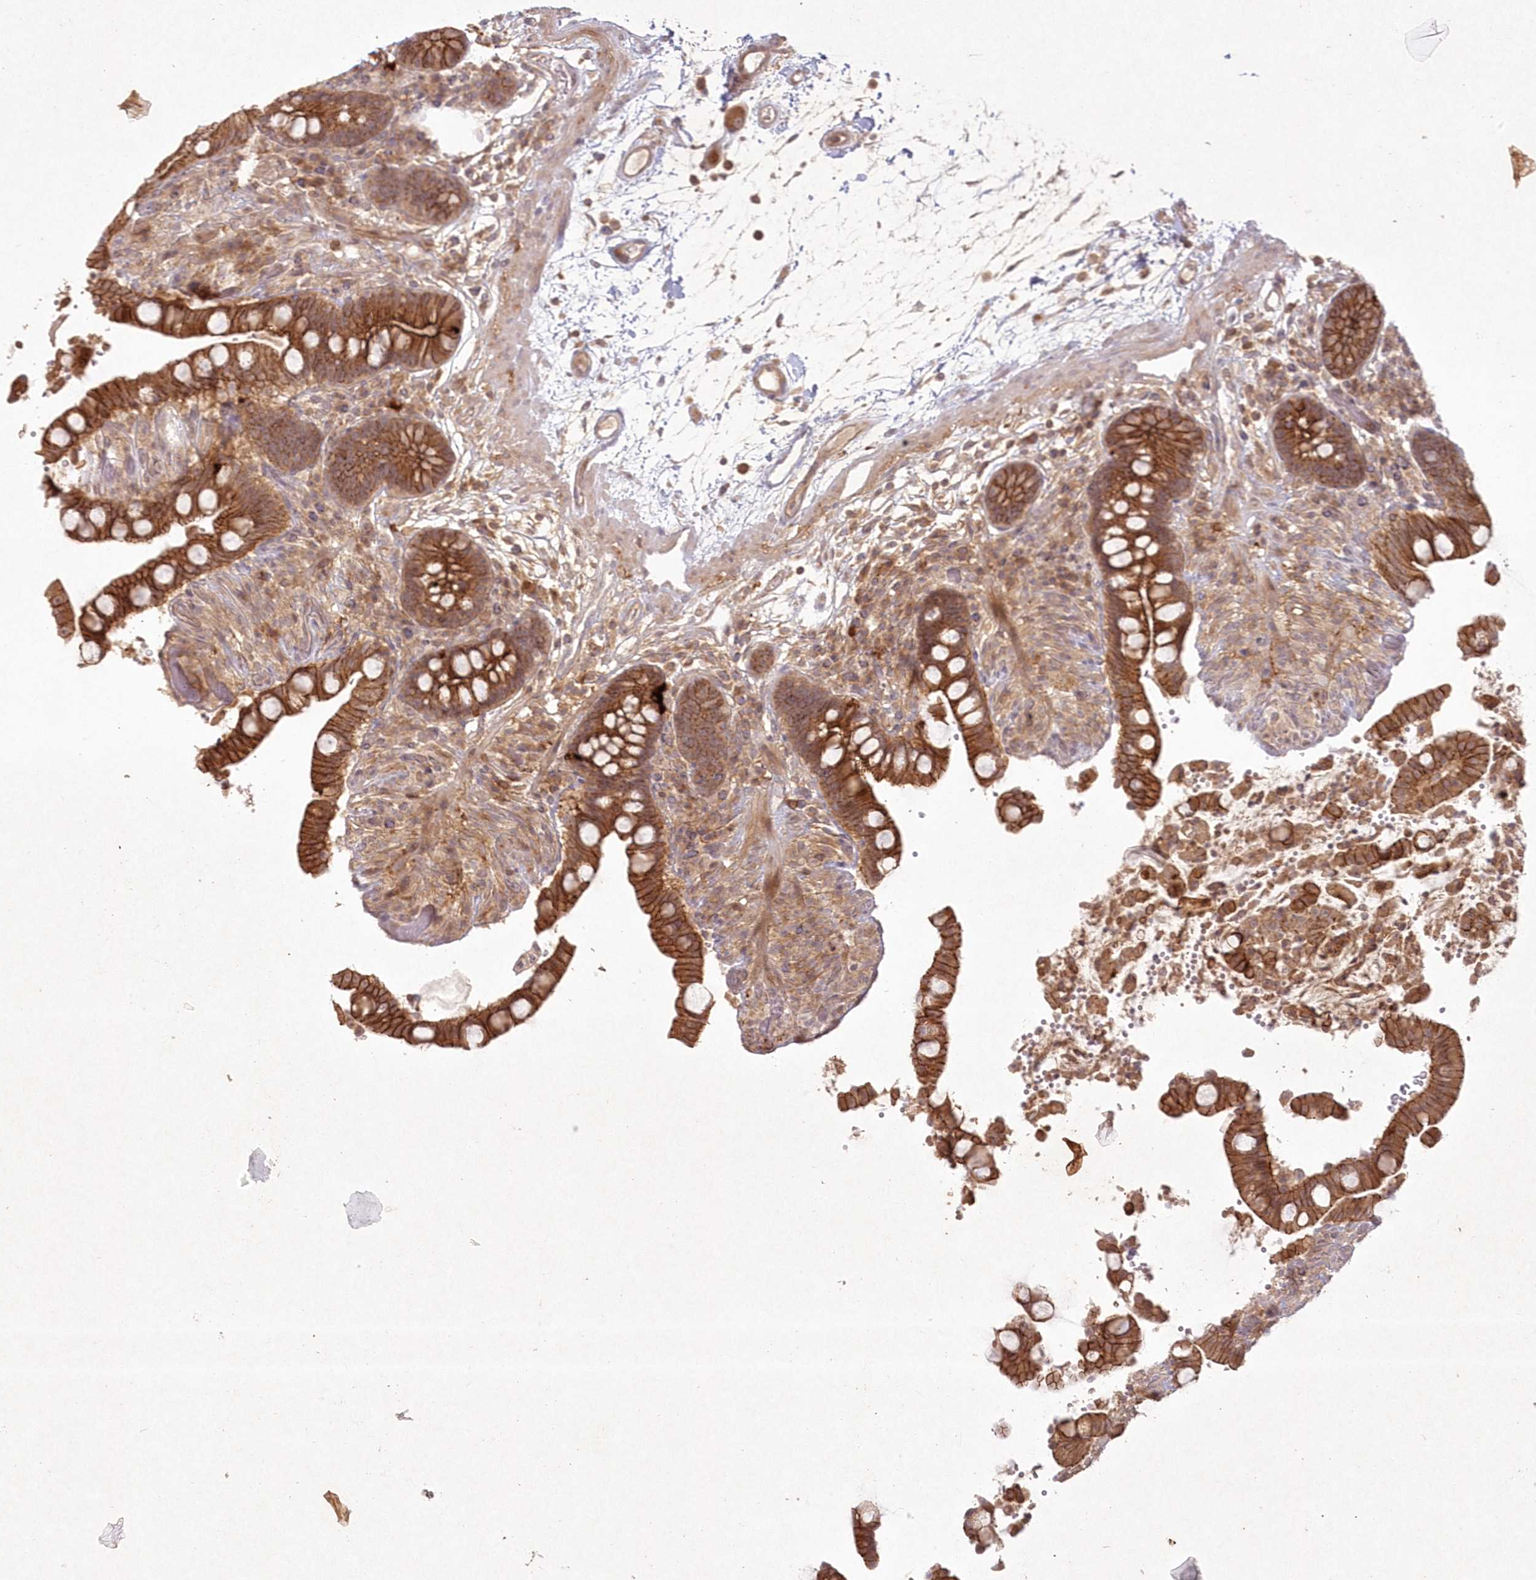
{"staining": {"intensity": "moderate", "quantity": ">75%", "location": "cytoplasmic/membranous"}, "tissue": "colon", "cell_type": "Endothelial cells", "image_type": "normal", "snomed": [{"axis": "morphology", "description": "Normal tissue, NOS"}, {"axis": "topography", "description": "Colon"}], "caption": "Endothelial cells display moderate cytoplasmic/membranous staining in about >75% of cells in normal colon. The staining is performed using DAB brown chromogen to label protein expression. The nuclei are counter-stained blue using hematoxylin.", "gene": "TOGARAM2", "patient": {"sex": "male", "age": 73}}